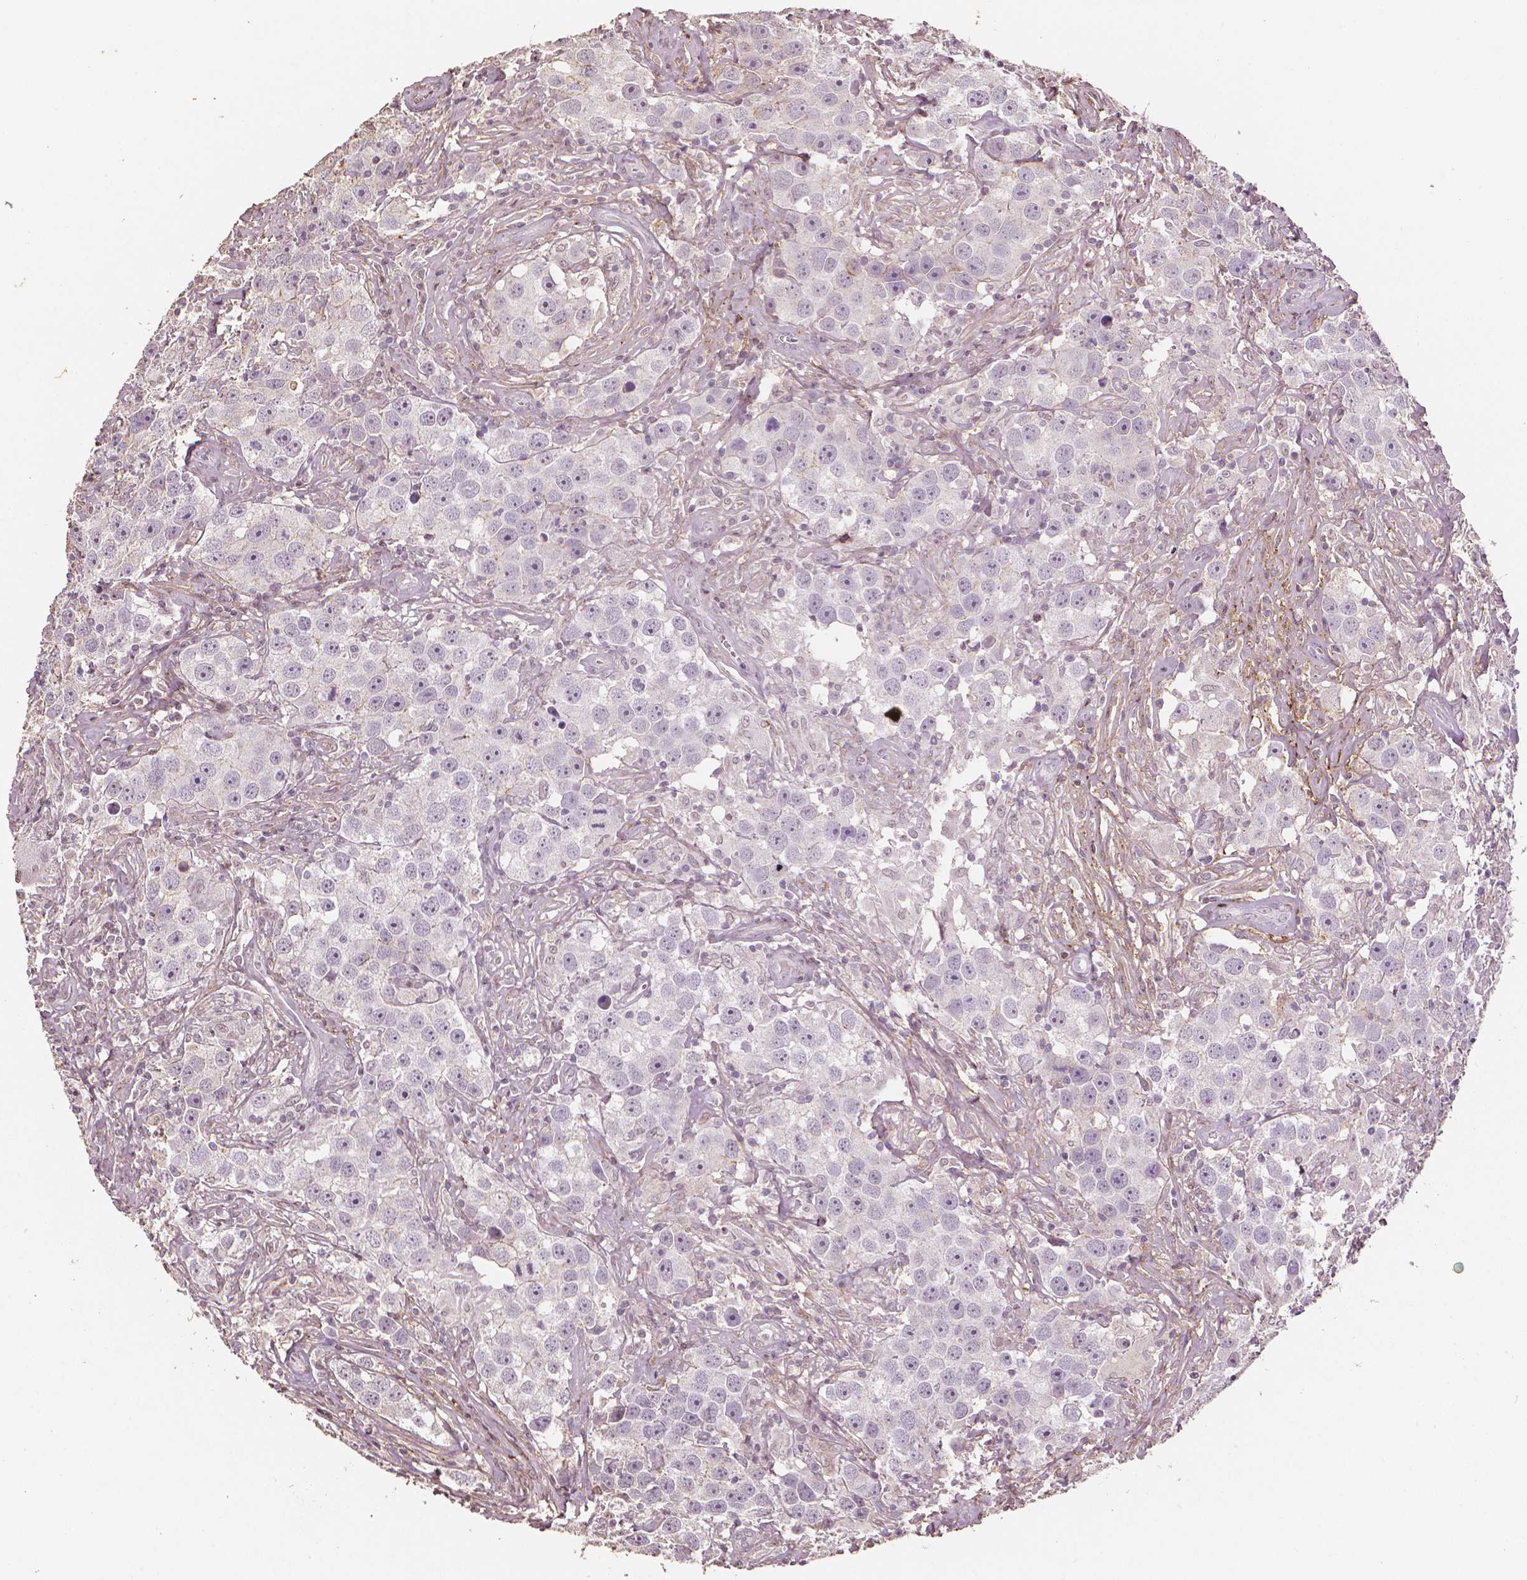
{"staining": {"intensity": "negative", "quantity": "none", "location": "none"}, "tissue": "testis cancer", "cell_type": "Tumor cells", "image_type": "cancer", "snomed": [{"axis": "morphology", "description": "Seminoma, NOS"}, {"axis": "topography", "description": "Testis"}], "caption": "IHC of testis cancer shows no expression in tumor cells.", "gene": "DCN", "patient": {"sex": "male", "age": 49}}